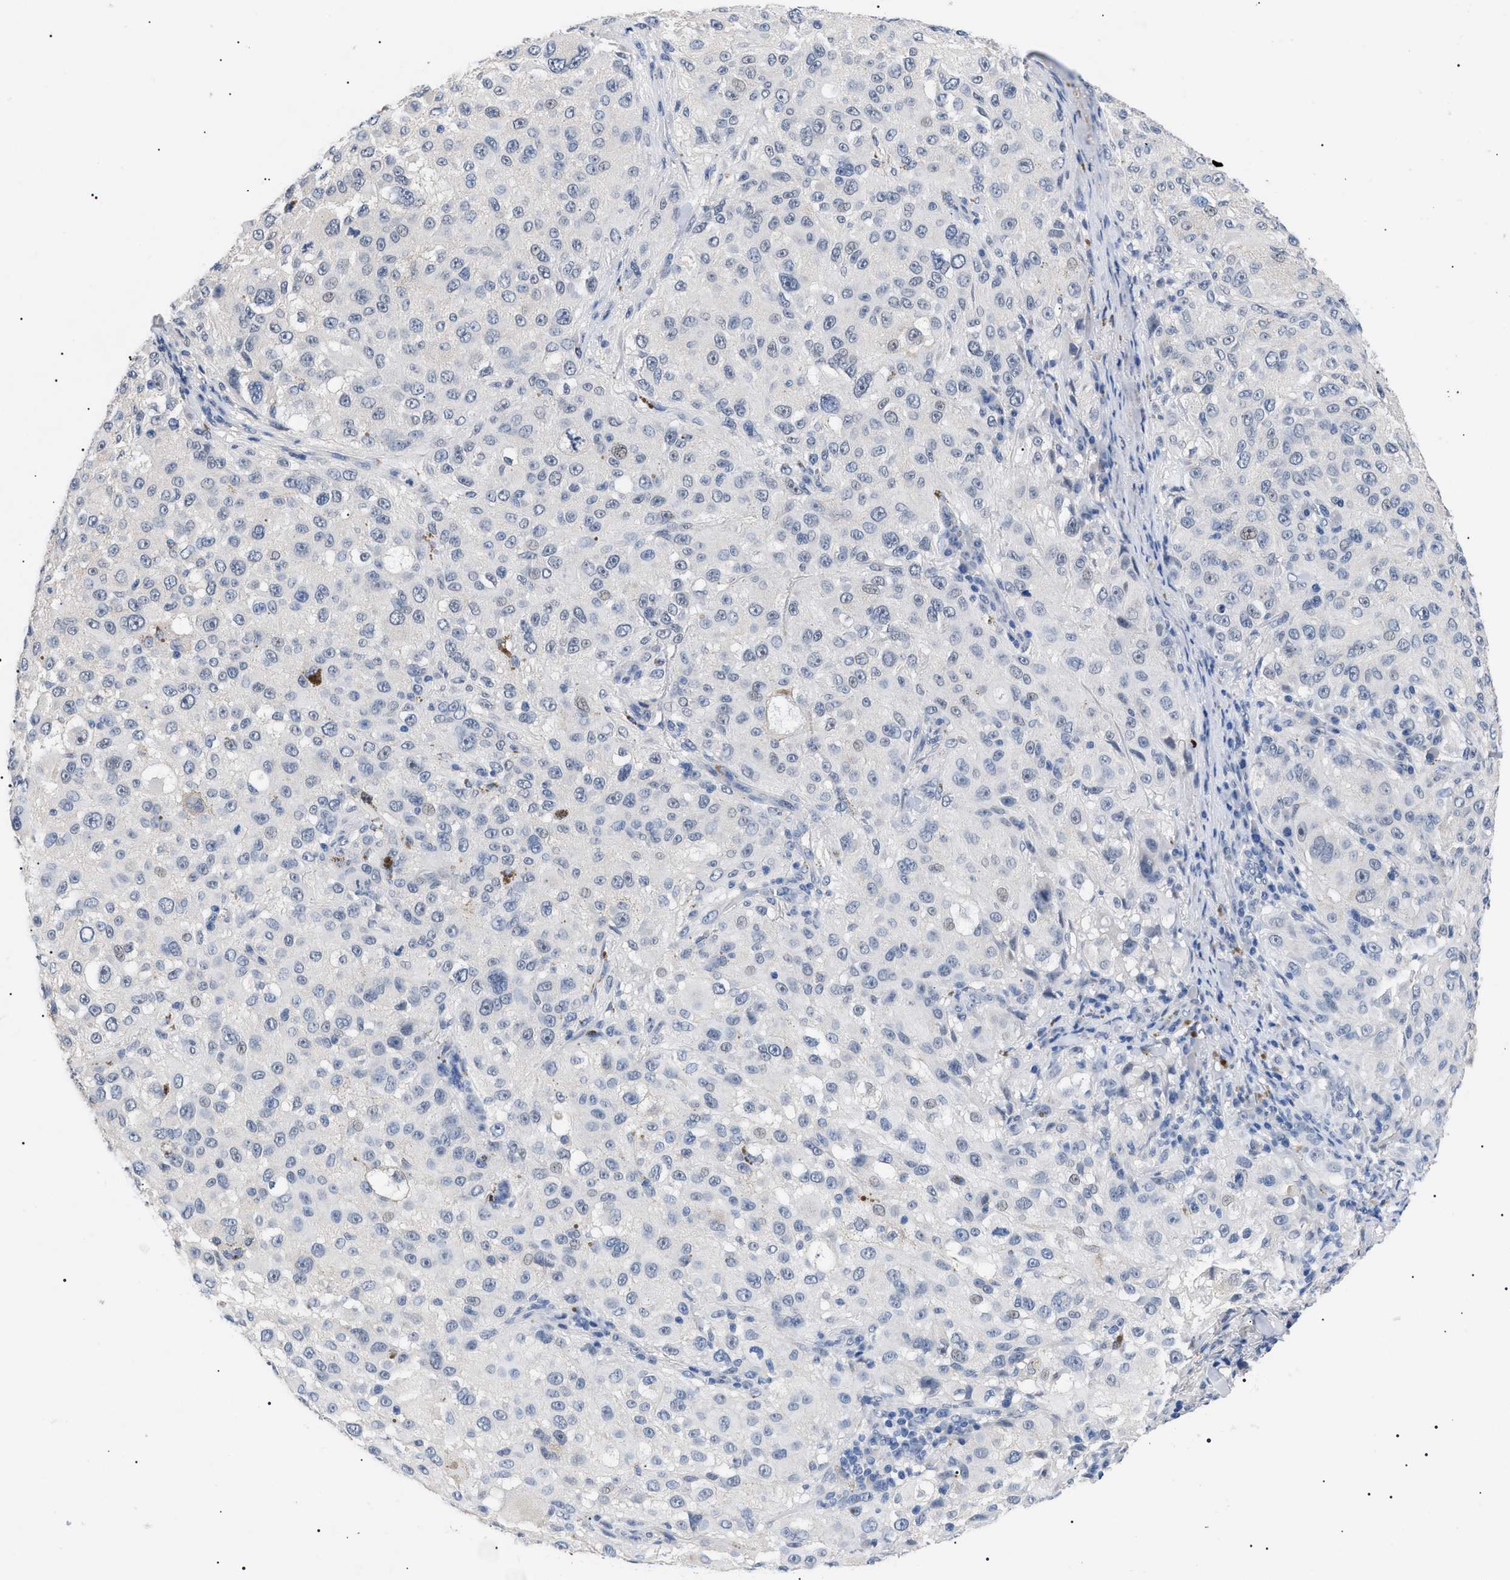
{"staining": {"intensity": "negative", "quantity": "none", "location": "none"}, "tissue": "melanoma", "cell_type": "Tumor cells", "image_type": "cancer", "snomed": [{"axis": "morphology", "description": "Necrosis, NOS"}, {"axis": "morphology", "description": "Malignant melanoma, NOS"}, {"axis": "topography", "description": "Skin"}], "caption": "Malignant melanoma stained for a protein using immunohistochemistry displays no positivity tumor cells.", "gene": "PRRT2", "patient": {"sex": "female", "age": 87}}